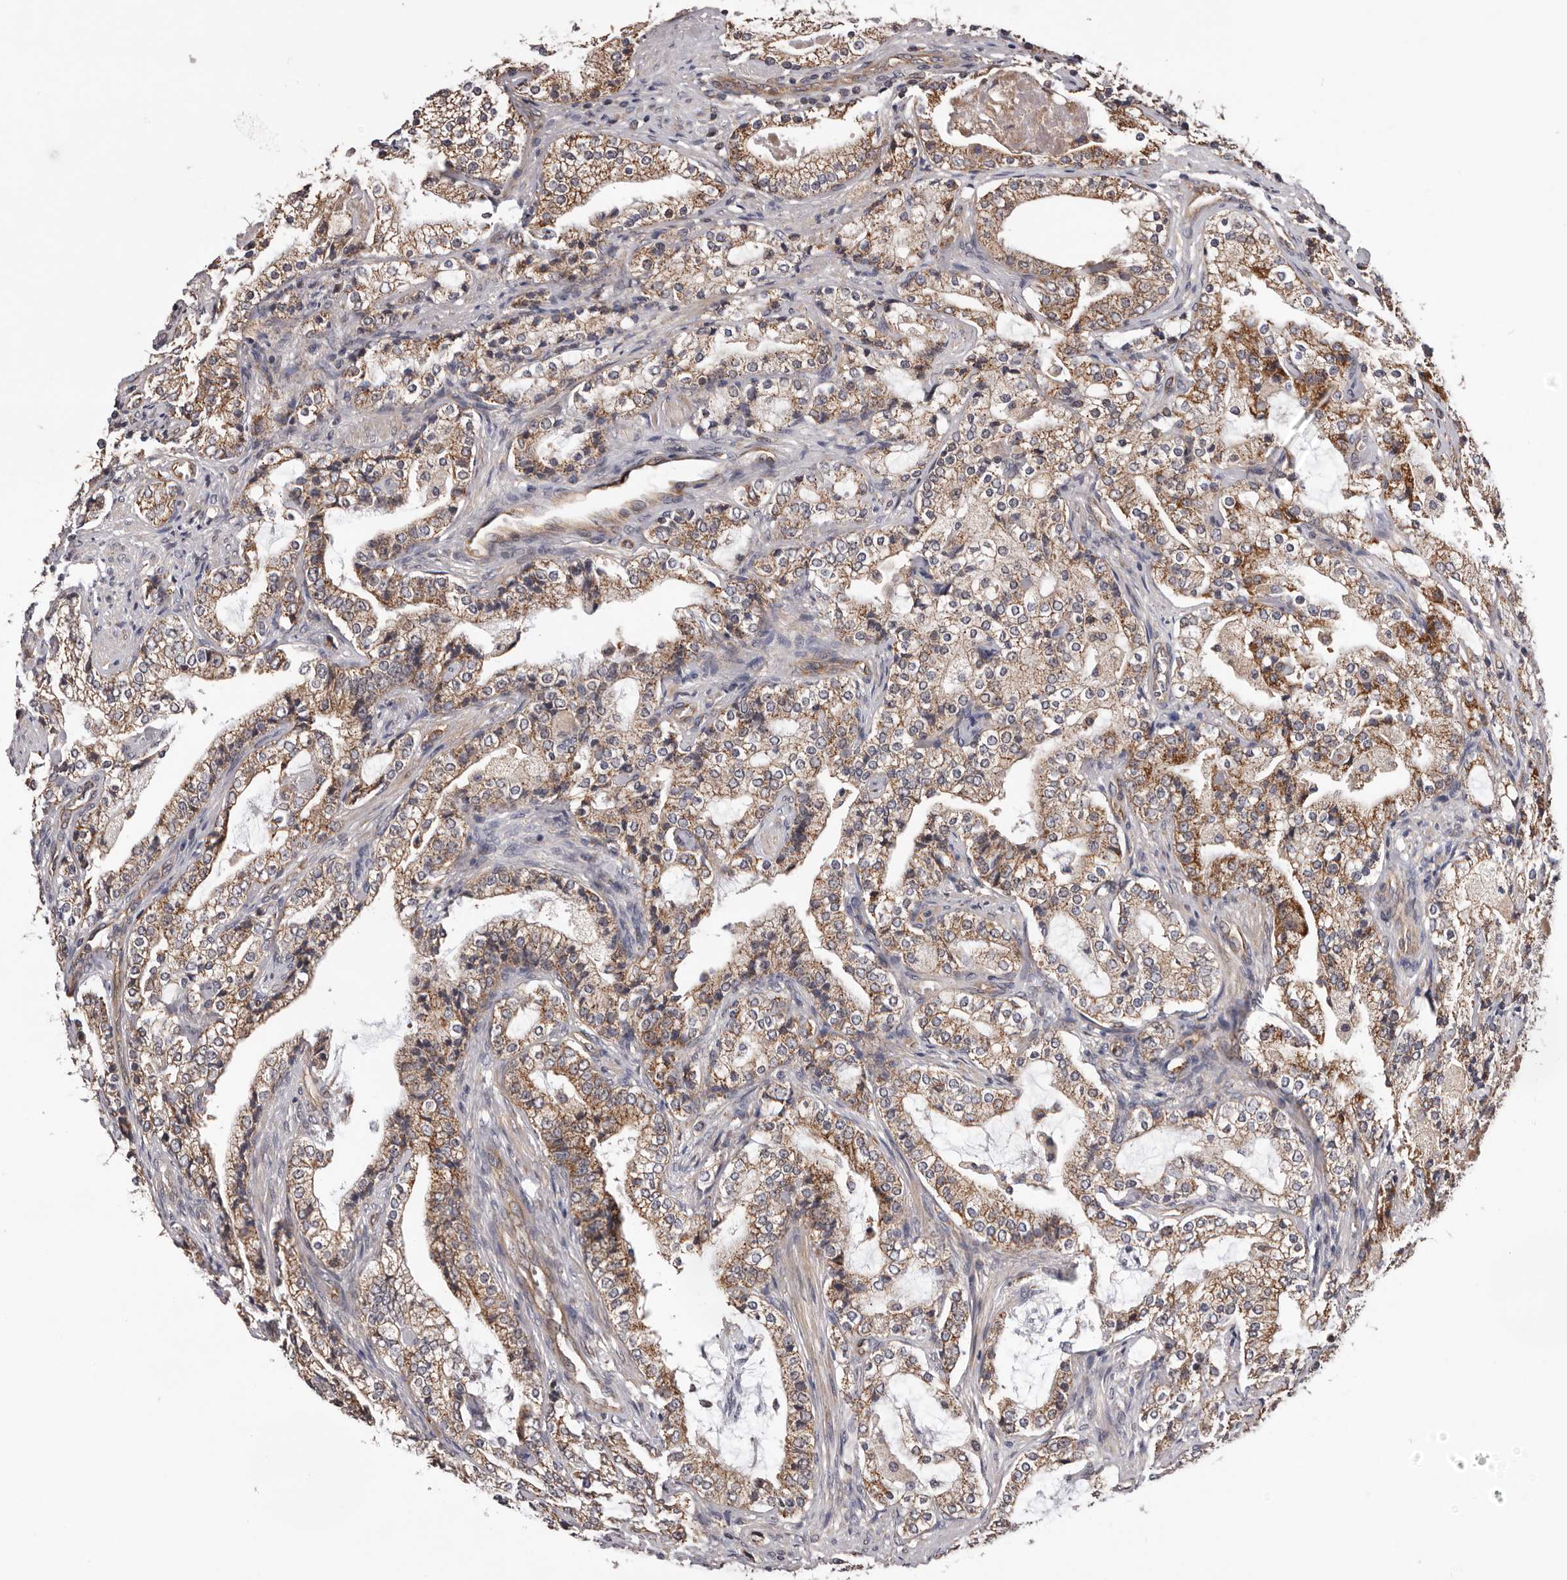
{"staining": {"intensity": "moderate", "quantity": ">75%", "location": "cytoplasmic/membranous"}, "tissue": "prostate cancer", "cell_type": "Tumor cells", "image_type": "cancer", "snomed": [{"axis": "morphology", "description": "Adenocarcinoma, High grade"}, {"axis": "topography", "description": "Prostate"}], "caption": "Protein staining of adenocarcinoma (high-grade) (prostate) tissue displays moderate cytoplasmic/membranous staining in approximately >75% of tumor cells.", "gene": "VPS37A", "patient": {"sex": "male", "age": 63}}